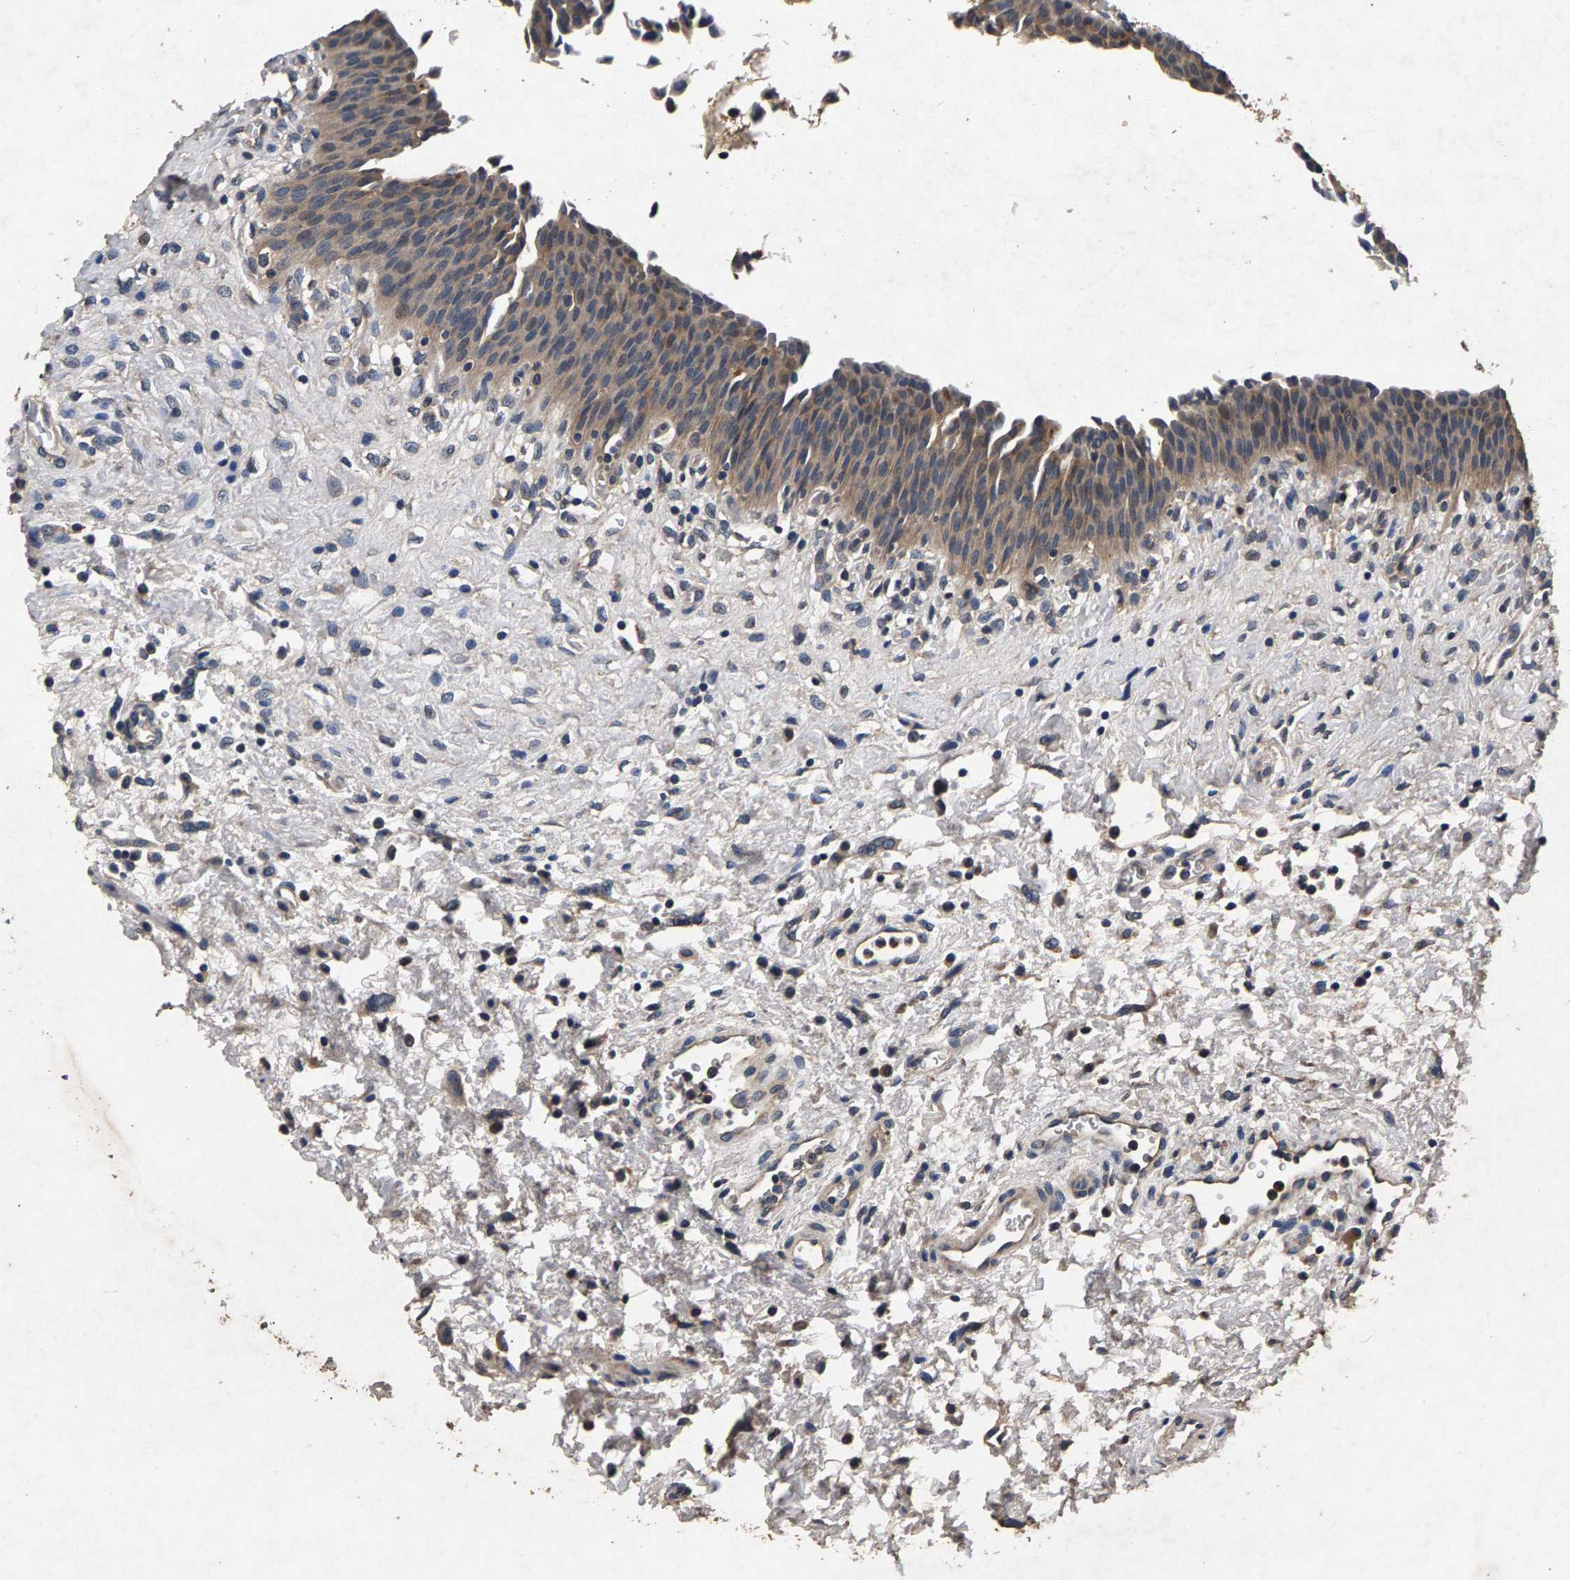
{"staining": {"intensity": "weak", "quantity": ">75%", "location": "cytoplasmic/membranous"}, "tissue": "urinary bladder", "cell_type": "Urothelial cells", "image_type": "normal", "snomed": [{"axis": "morphology", "description": "Normal tissue, NOS"}, {"axis": "morphology", "description": "Dysplasia, NOS"}, {"axis": "topography", "description": "Urinary bladder"}], "caption": "Protein staining by immunohistochemistry (IHC) demonstrates weak cytoplasmic/membranous expression in about >75% of urothelial cells in normal urinary bladder. The protein is stained brown, and the nuclei are stained in blue (DAB IHC with brightfield microscopy, high magnification).", "gene": "PPP1CC", "patient": {"sex": "male", "age": 35}}